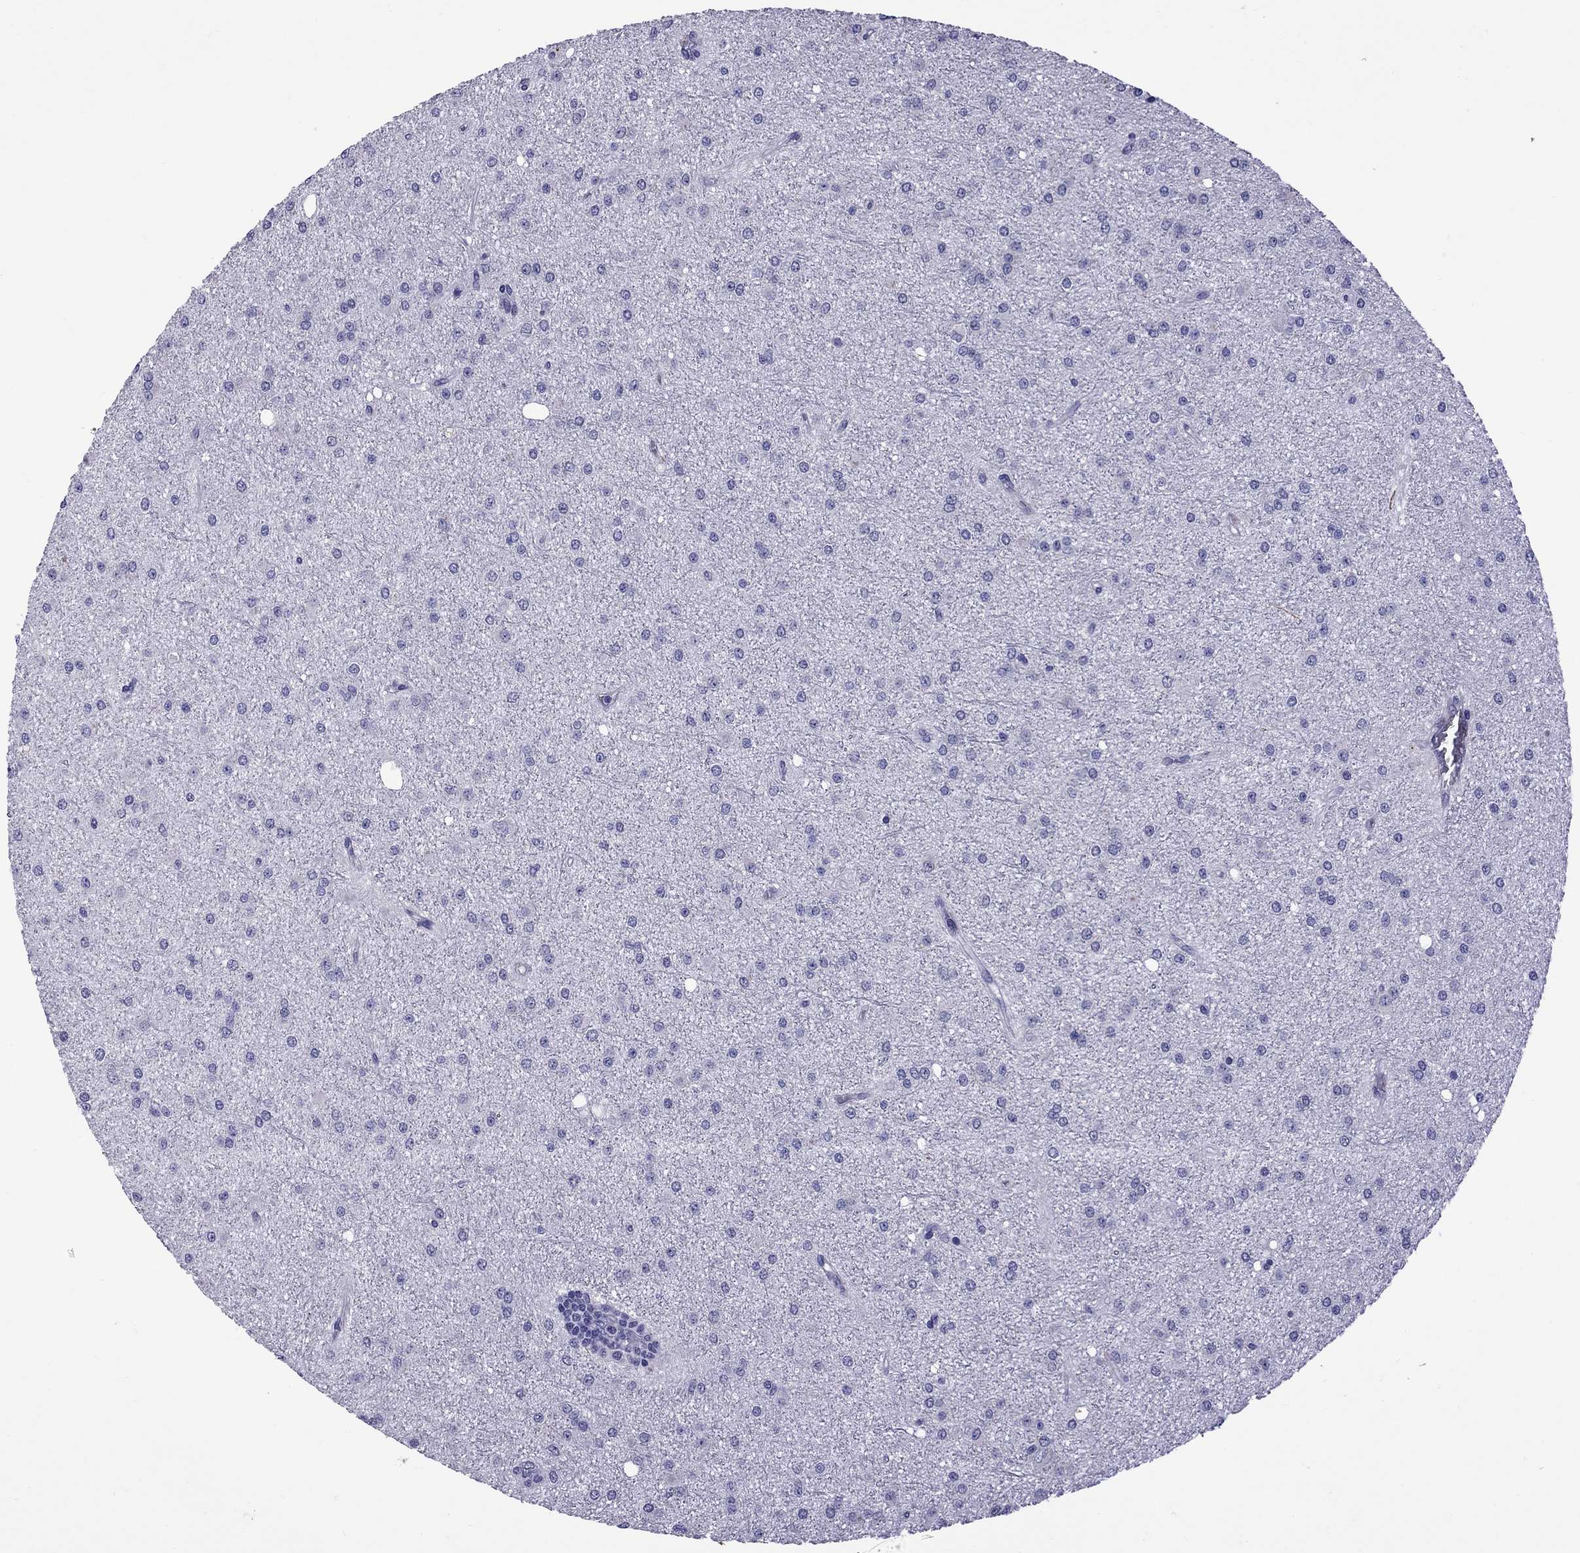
{"staining": {"intensity": "negative", "quantity": "none", "location": "none"}, "tissue": "glioma", "cell_type": "Tumor cells", "image_type": "cancer", "snomed": [{"axis": "morphology", "description": "Glioma, malignant, Low grade"}, {"axis": "topography", "description": "Brain"}], "caption": "DAB immunohistochemical staining of human malignant low-grade glioma reveals no significant expression in tumor cells.", "gene": "CHRNA5", "patient": {"sex": "male", "age": 27}}